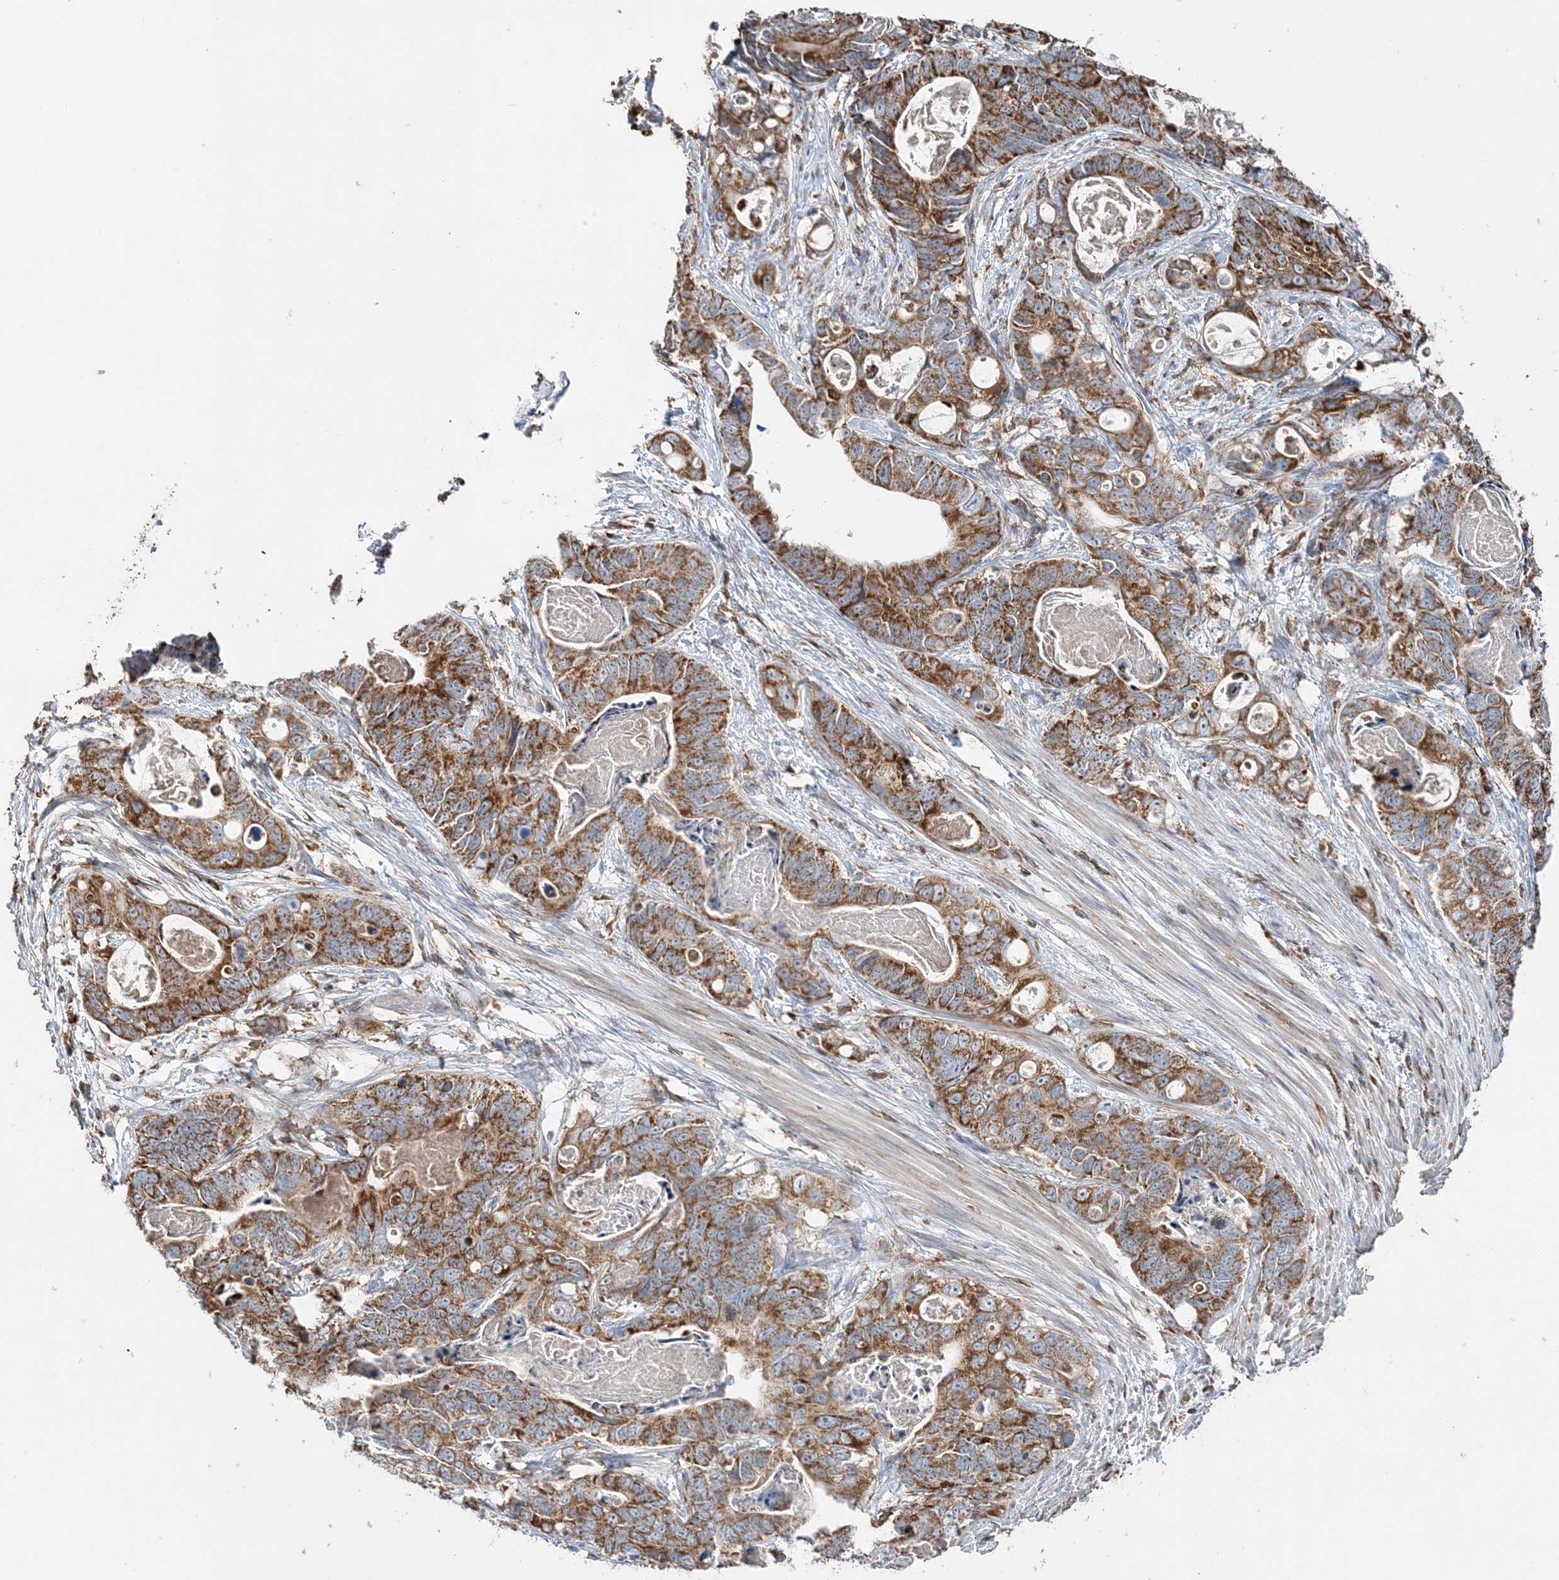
{"staining": {"intensity": "moderate", "quantity": ">75%", "location": "cytoplasmic/membranous"}, "tissue": "stomach cancer", "cell_type": "Tumor cells", "image_type": "cancer", "snomed": [{"axis": "morphology", "description": "Normal tissue, NOS"}, {"axis": "morphology", "description": "Adenocarcinoma, NOS"}, {"axis": "topography", "description": "Stomach"}], "caption": "An image showing moderate cytoplasmic/membranous expression in approximately >75% of tumor cells in adenocarcinoma (stomach), as visualized by brown immunohistochemical staining.", "gene": "TMLHE", "patient": {"sex": "female", "age": 89}}